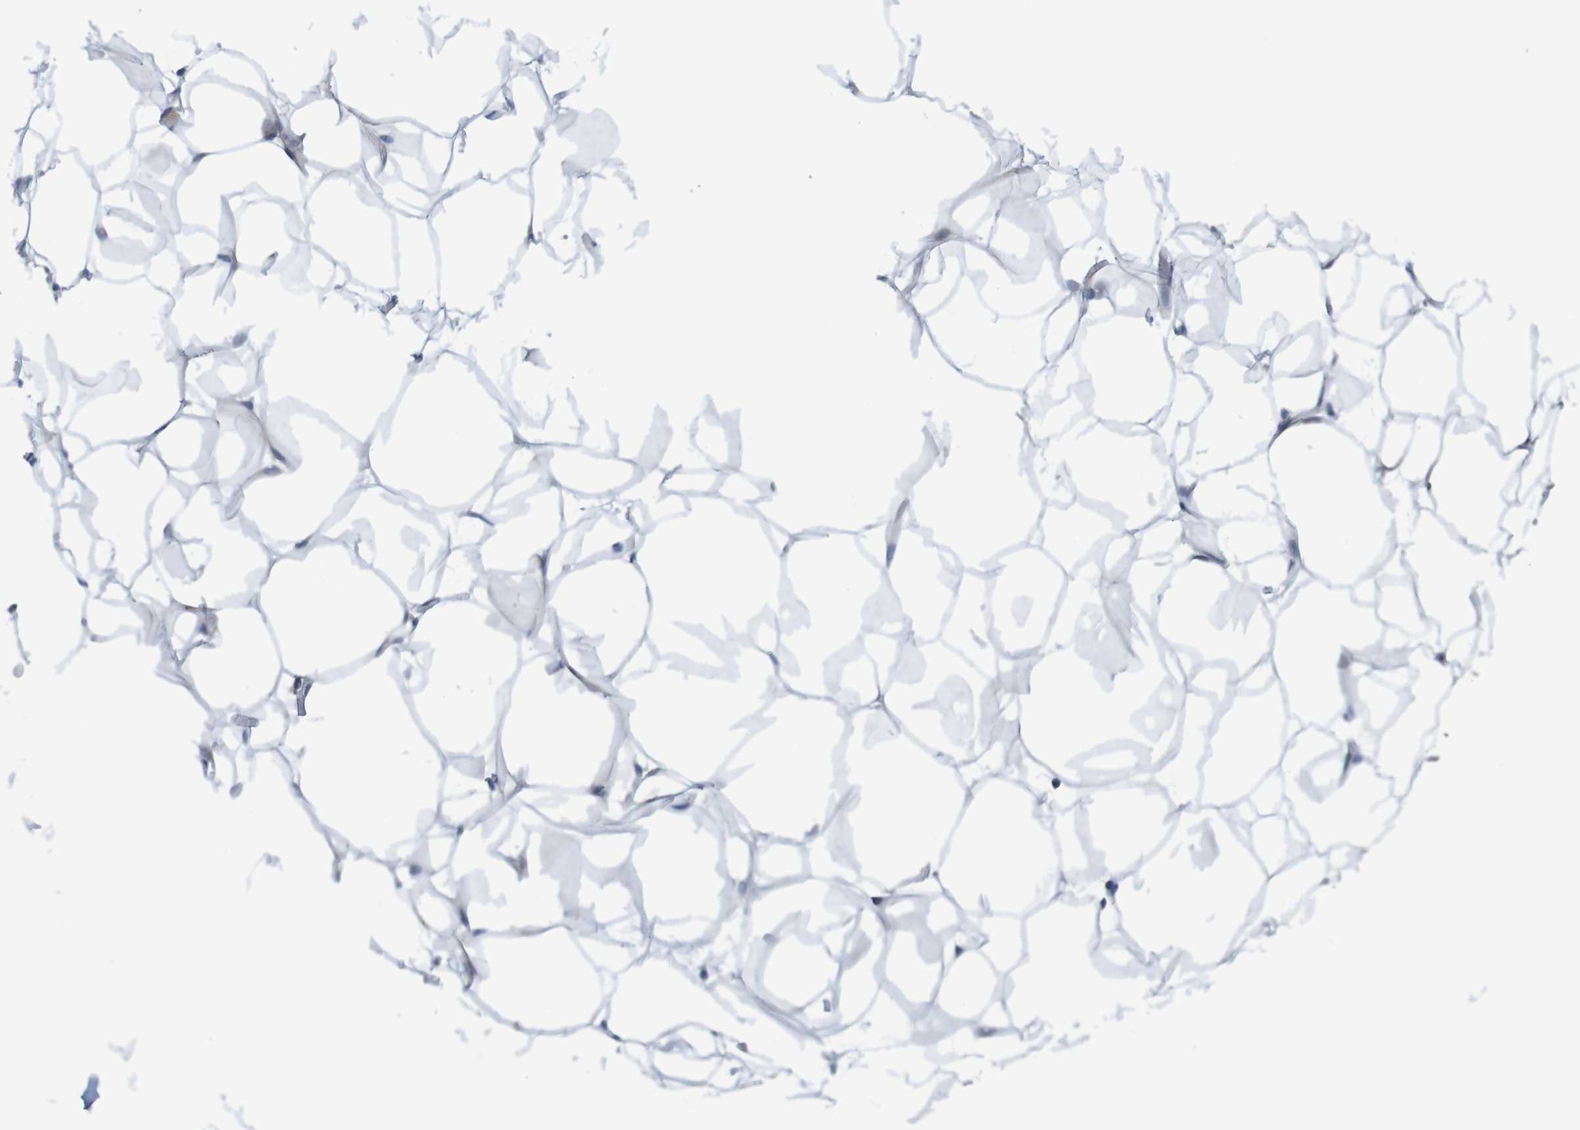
{"staining": {"intensity": "negative", "quantity": "none", "location": "none"}, "tissue": "adipose tissue", "cell_type": "Adipocytes", "image_type": "normal", "snomed": [{"axis": "morphology", "description": "Normal tissue, NOS"}, {"axis": "topography", "description": "Breast"}, {"axis": "topography", "description": "Adipose tissue"}], "caption": "Immunohistochemistry (IHC) of normal human adipose tissue shows no expression in adipocytes.", "gene": "ANKK1", "patient": {"sex": "female", "age": 25}}